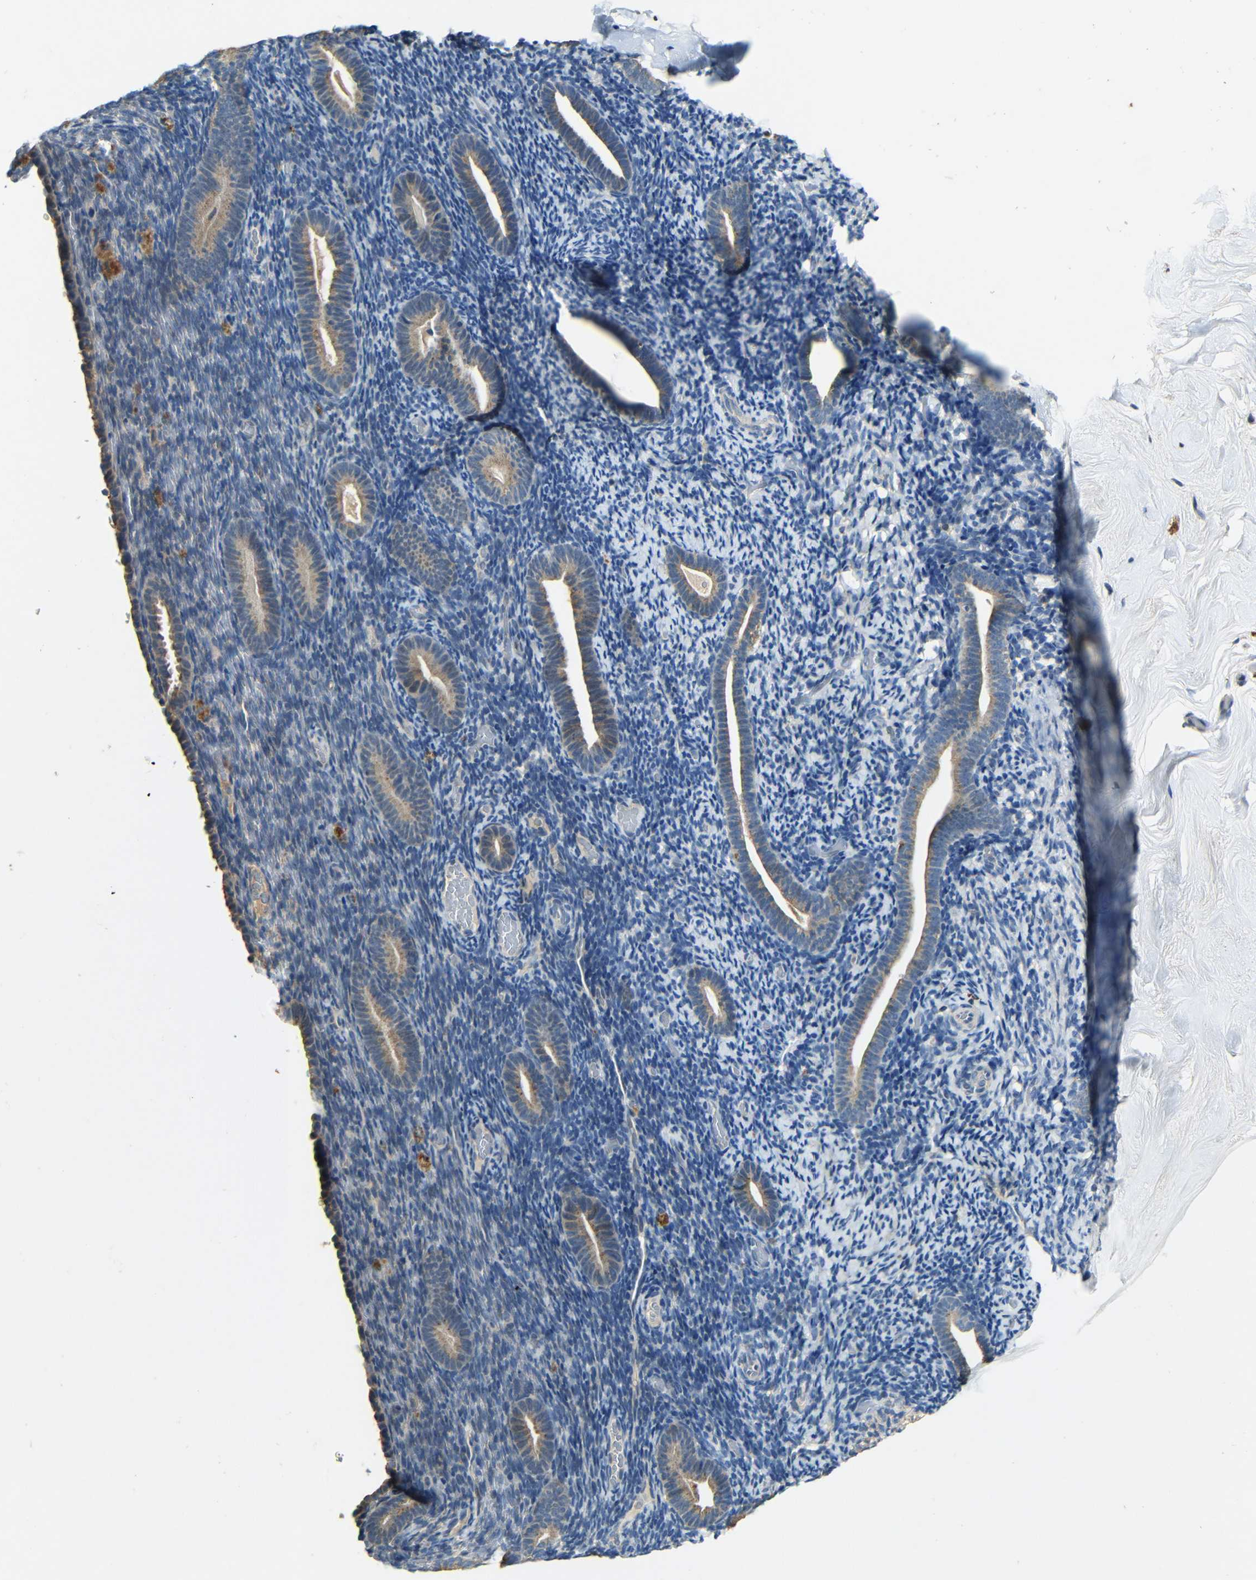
{"staining": {"intensity": "weak", "quantity": "<25%", "location": "cytoplasmic/membranous"}, "tissue": "endometrium", "cell_type": "Cells in endometrial stroma", "image_type": "normal", "snomed": [{"axis": "morphology", "description": "Normal tissue, NOS"}, {"axis": "topography", "description": "Endometrium"}], "caption": "IHC of unremarkable human endometrium displays no positivity in cells in endometrial stroma.", "gene": "KAZALD1", "patient": {"sex": "female", "age": 51}}